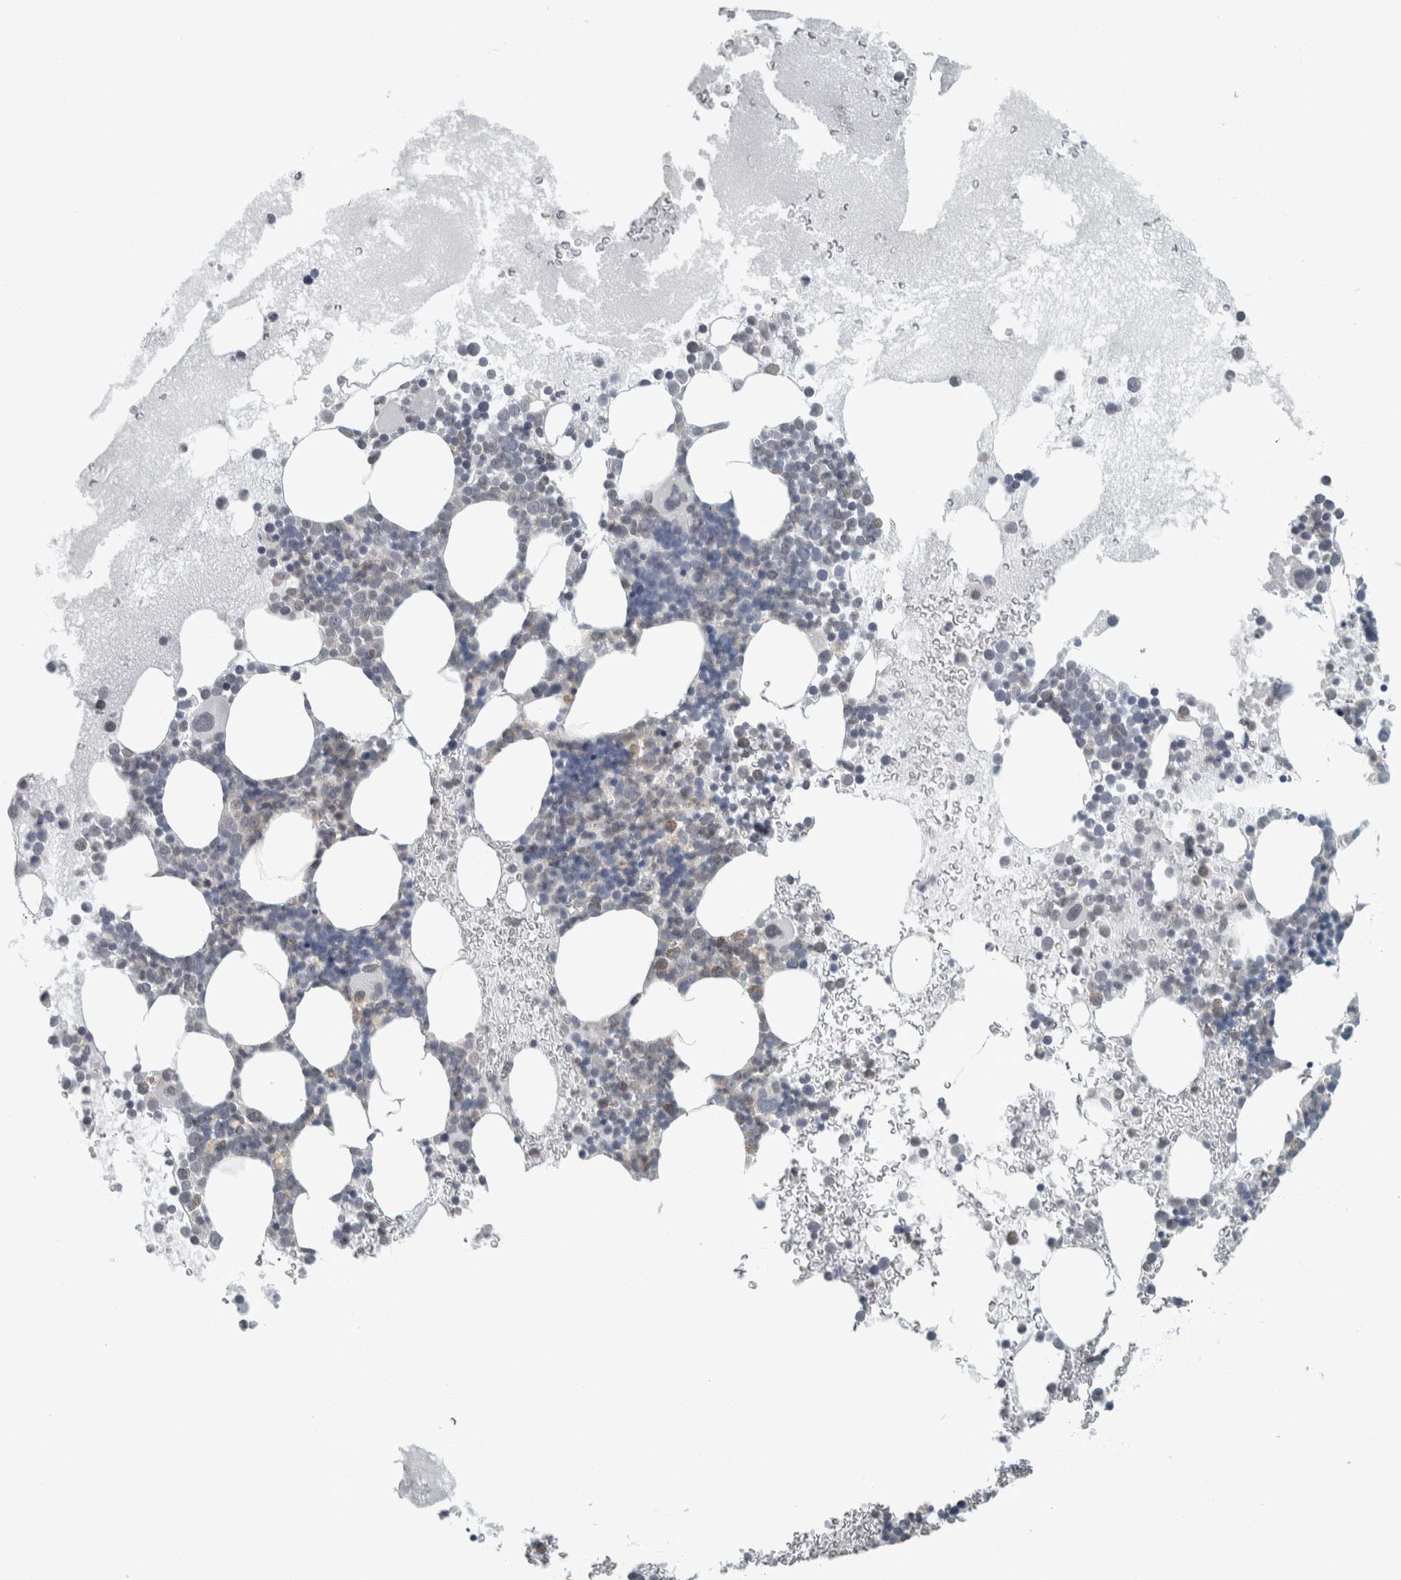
{"staining": {"intensity": "negative", "quantity": "none", "location": "none"}, "tissue": "bone marrow", "cell_type": "Hematopoietic cells", "image_type": "normal", "snomed": [{"axis": "morphology", "description": "Normal tissue, NOS"}, {"axis": "morphology", "description": "Inflammation, NOS"}, {"axis": "topography", "description": "Bone marrow"}], "caption": "Immunohistochemistry histopathology image of unremarkable bone marrow stained for a protein (brown), which demonstrates no staining in hematopoietic cells.", "gene": "KIF1C", "patient": {"sex": "female", "age": 45}}